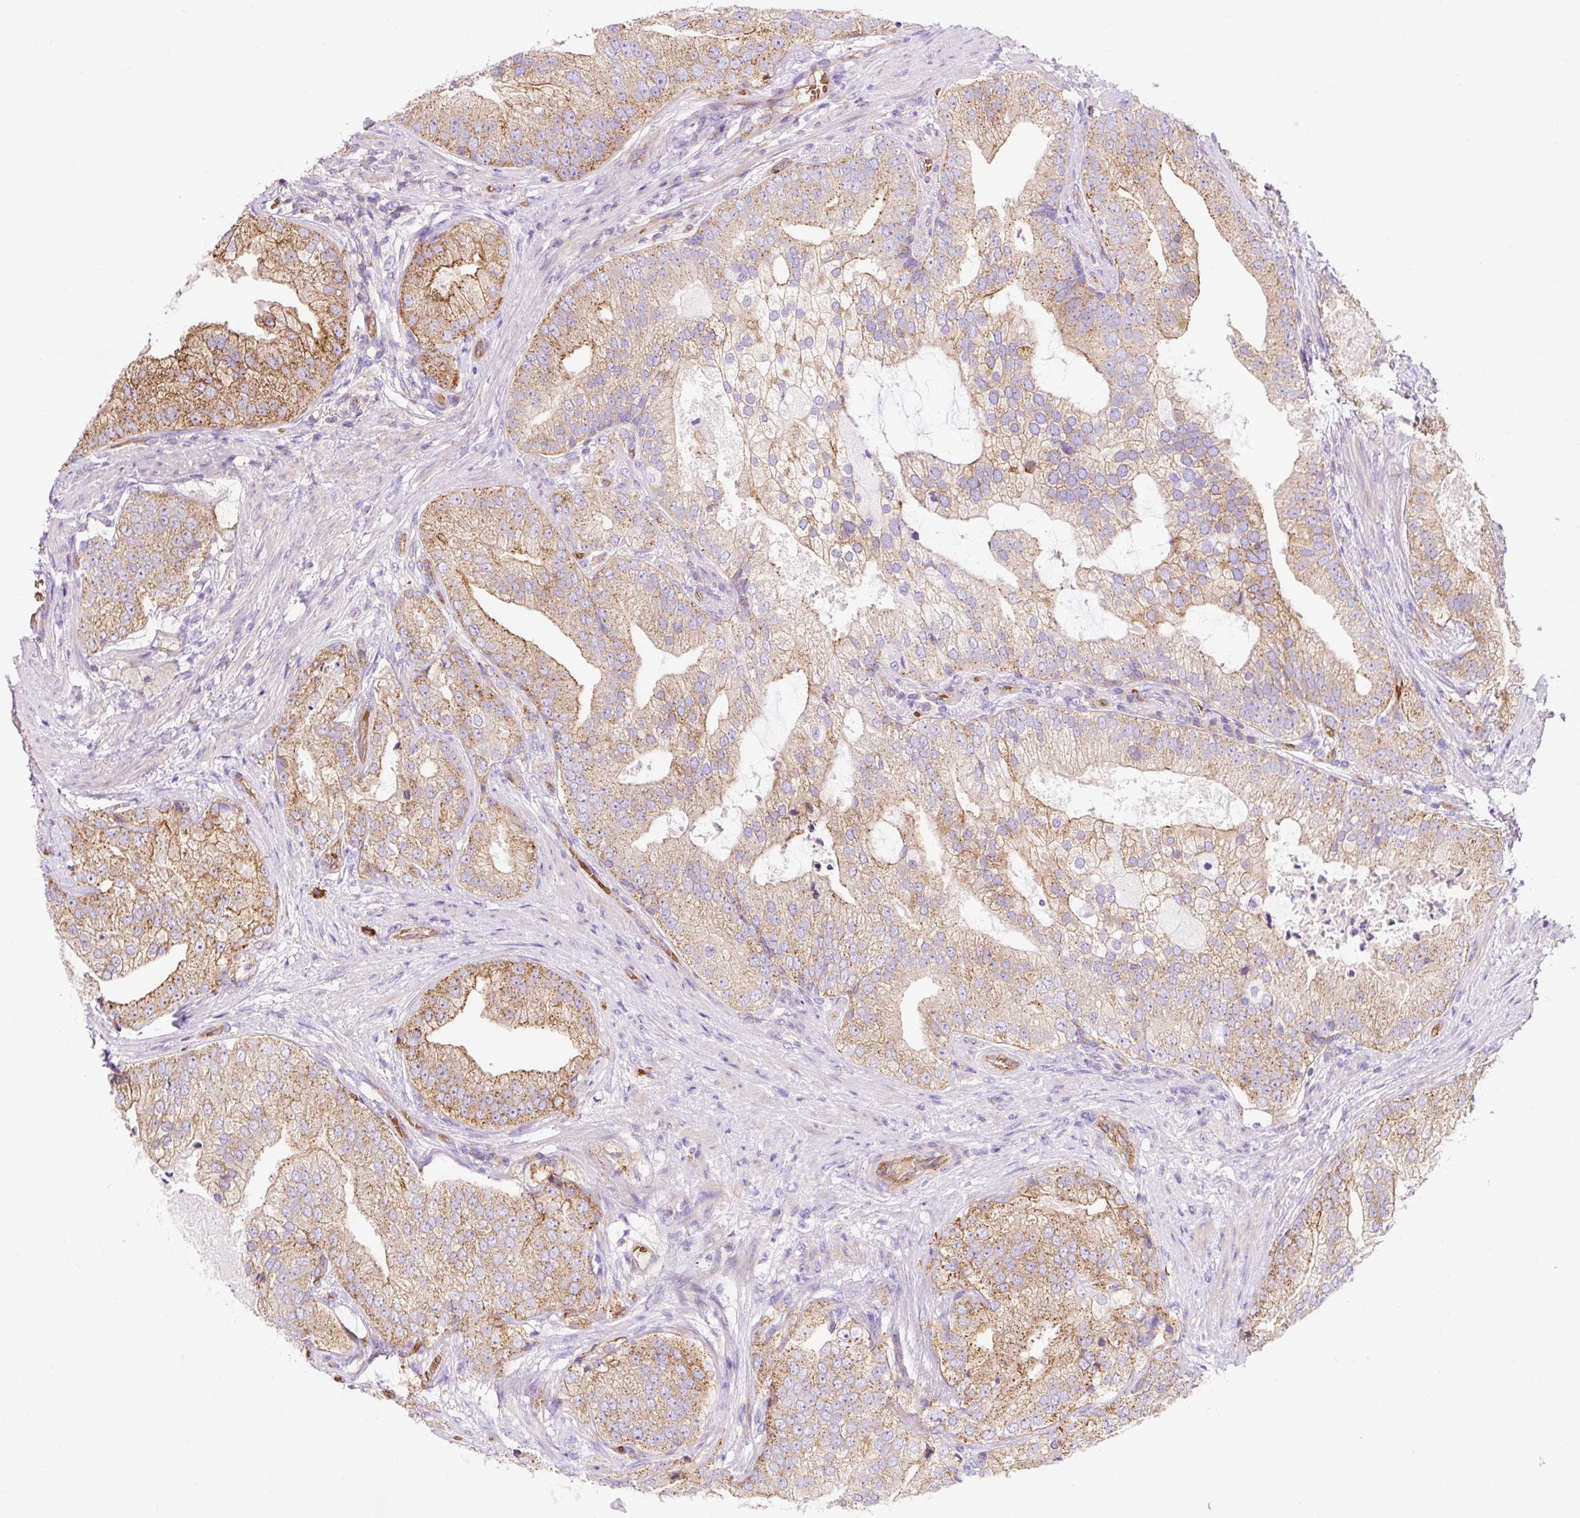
{"staining": {"intensity": "moderate", "quantity": ">75%", "location": "cytoplasmic/membranous"}, "tissue": "prostate cancer", "cell_type": "Tumor cells", "image_type": "cancer", "snomed": [{"axis": "morphology", "description": "Adenocarcinoma, High grade"}, {"axis": "topography", "description": "Prostate"}], "caption": "High-grade adenocarcinoma (prostate) was stained to show a protein in brown. There is medium levels of moderate cytoplasmic/membranous staining in approximately >75% of tumor cells.", "gene": "HIP1R", "patient": {"sex": "male", "age": 70}}